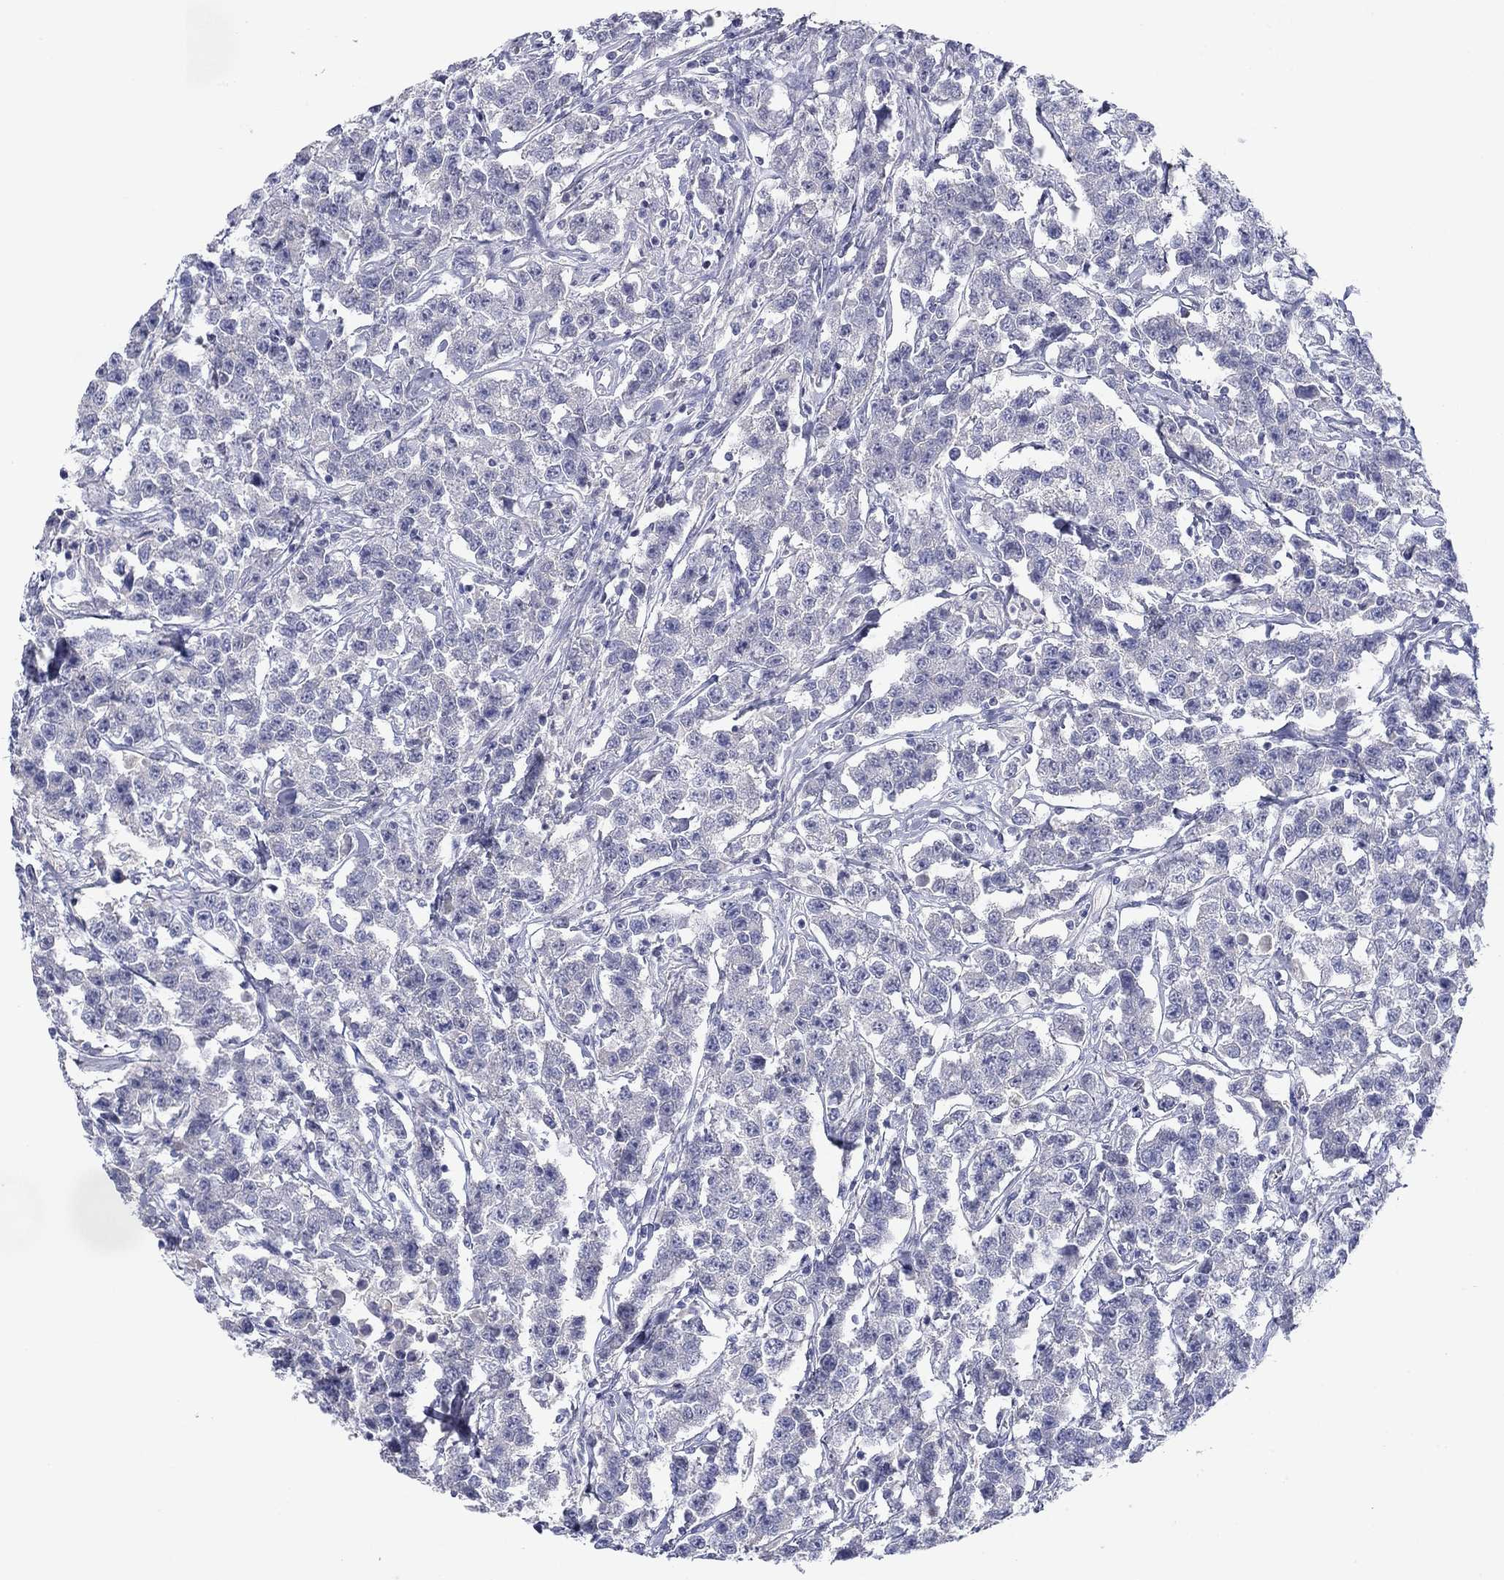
{"staining": {"intensity": "negative", "quantity": "none", "location": "none"}, "tissue": "testis cancer", "cell_type": "Tumor cells", "image_type": "cancer", "snomed": [{"axis": "morphology", "description": "Seminoma, NOS"}, {"axis": "topography", "description": "Testis"}], "caption": "This is an immunohistochemistry image of testis cancer. There is no staining in tumor cells.", "gene": "PLS1", "patient": {"sex": "male", "age": 59}}